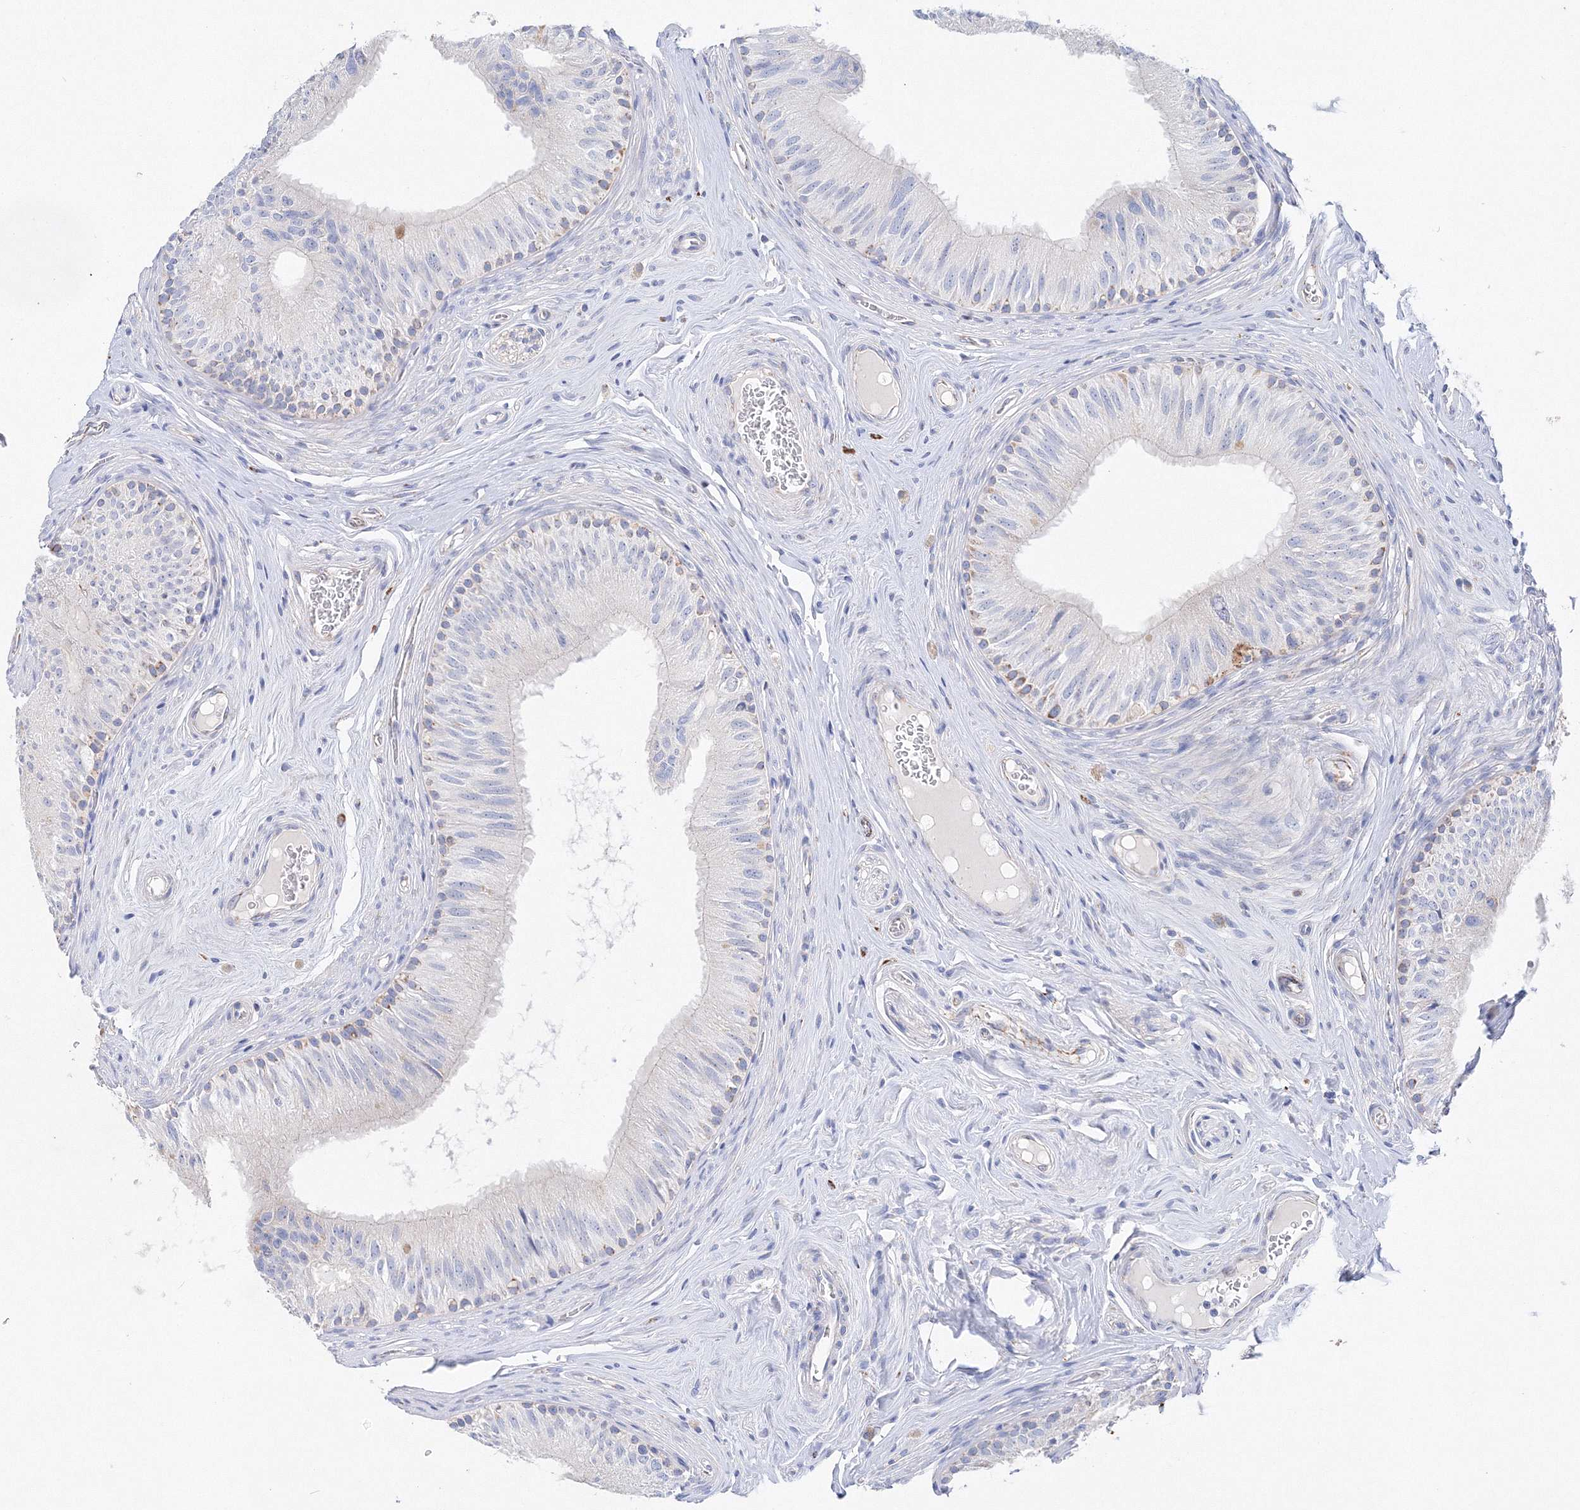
{"staining": {"intensity": "moderate", "quantity": "<25%", "location": "cytoplasmic/membranous"}, "tissue": "epididymis", "cell_type": "Glandular cells", "image_type": "normal", "snomed": [{"axis": "morphology", "description": "Normal tissue, NOS"}, {"axis": "topography", "description": "Epididymis"}], "caption": "DAB immunohistochemical staining of normal epididymis exhibits moderate cytoplasmic/membranous protein positivity in about <25% of glandular cells. The staining was performed using DAB (3,3'-diaminobenzidine) to visualize the protein expression in brown, while the nuclei were stained in blue with hematoxylin (Magnification: 20x).", "gene": "MERTK", "patient": {"sex": "male", "age": 46}}